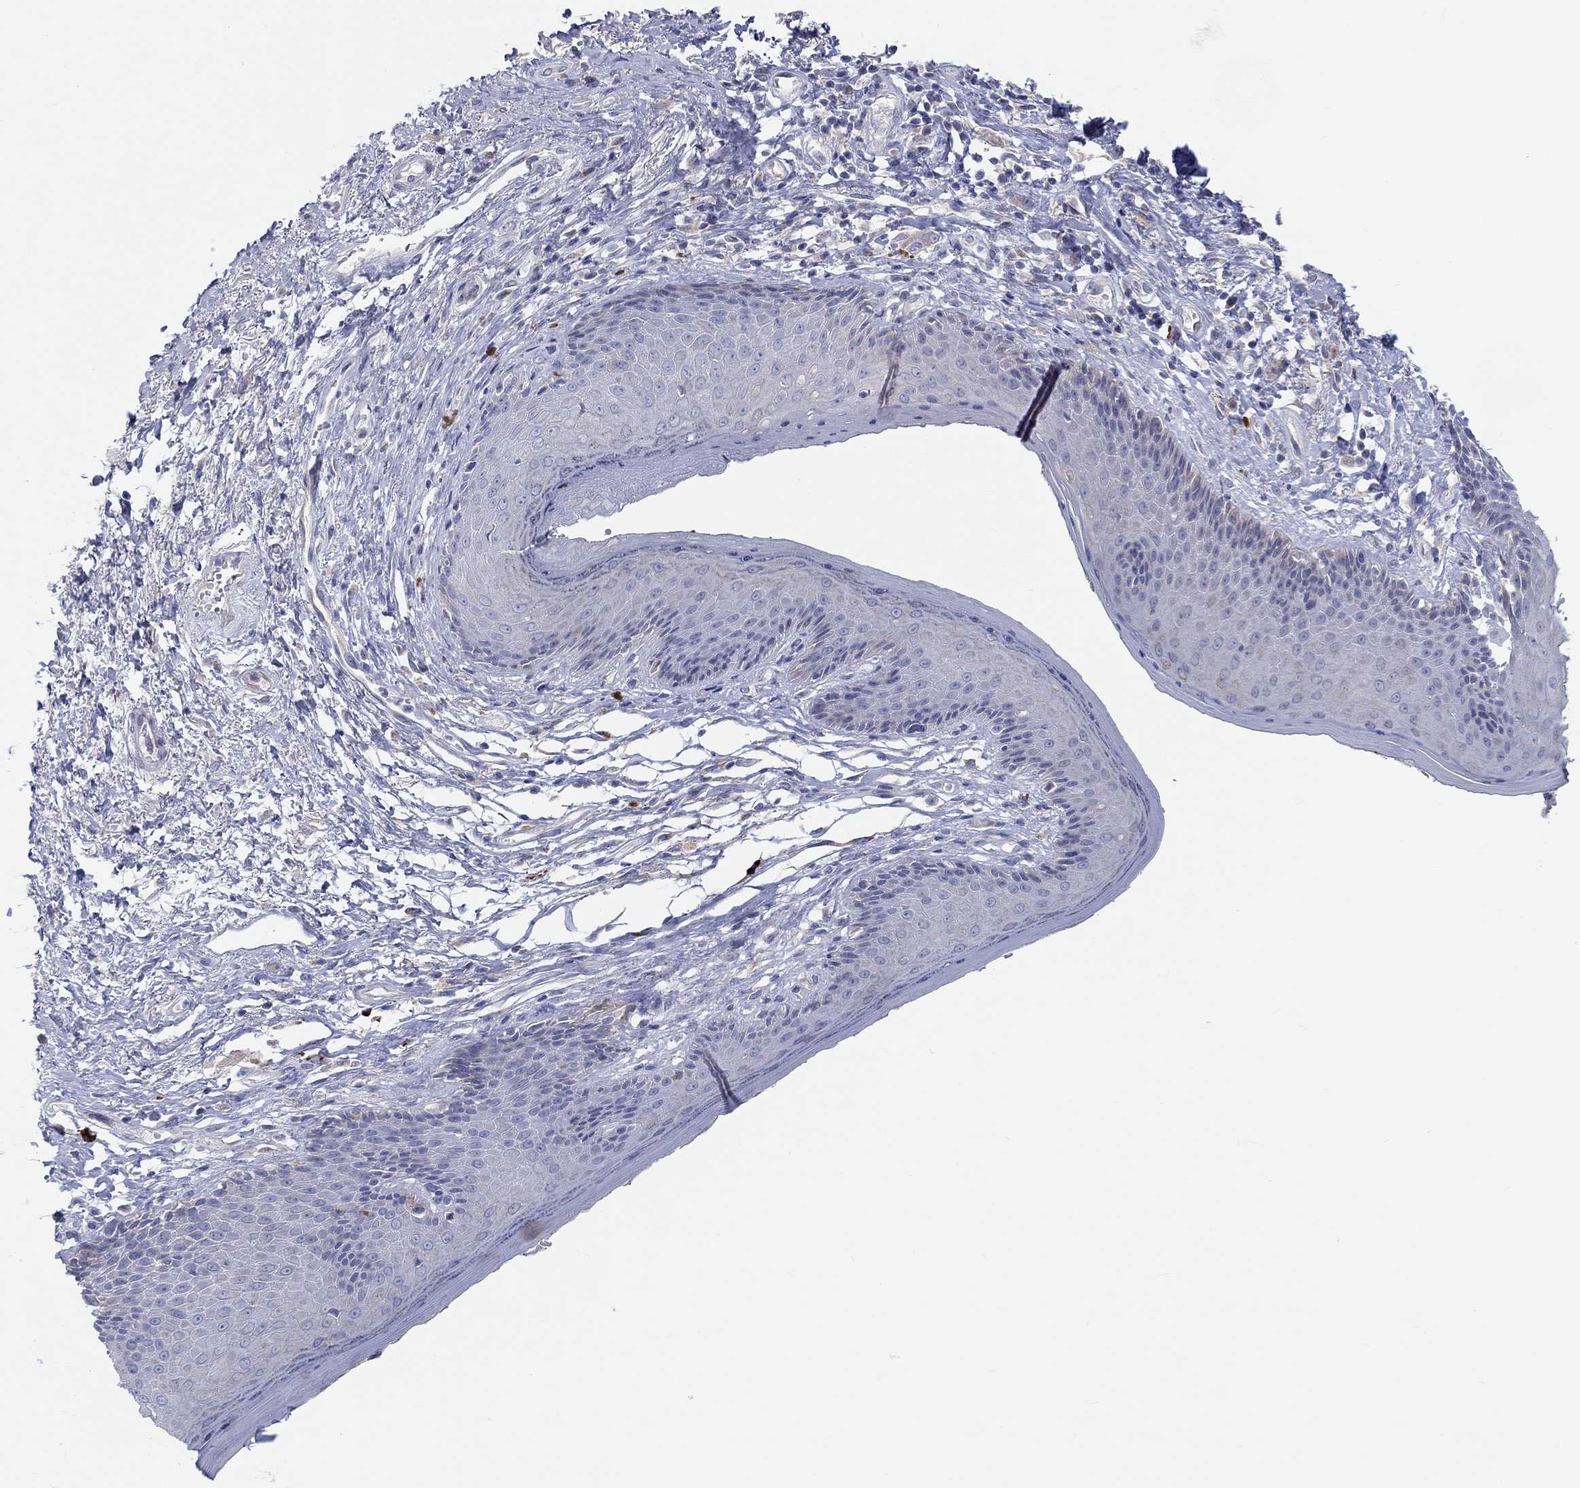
{"staining": {"intensity": "weak", "quantity": "<25%", "location": "cytoplasmic/membranous"}, "tissue": "skin", "cell_type": "Epidermal cells", "image_type": "normal", "snomed": [{"axis": "morphology", "description": "Normal tissue, NOS"}, {"axis": "morphology", "description": "Adenocarcinoma, NOS"}, {"axis": "topography", "description": "Rectum"}, {"axis": "topography", "description": "Anal"}], "caption": "IHC photomicrograph of benign skin: human skin stained with DAB displays no significant protein positivity in epidermal cells. The staining was performed using DAB to visualize the protein expression in brown, while the nuclei were stained in blue with hematoxylin (Magnification: 20x).", "gene": "BCO2", "patient": {"sex": "female", "age": 68}}